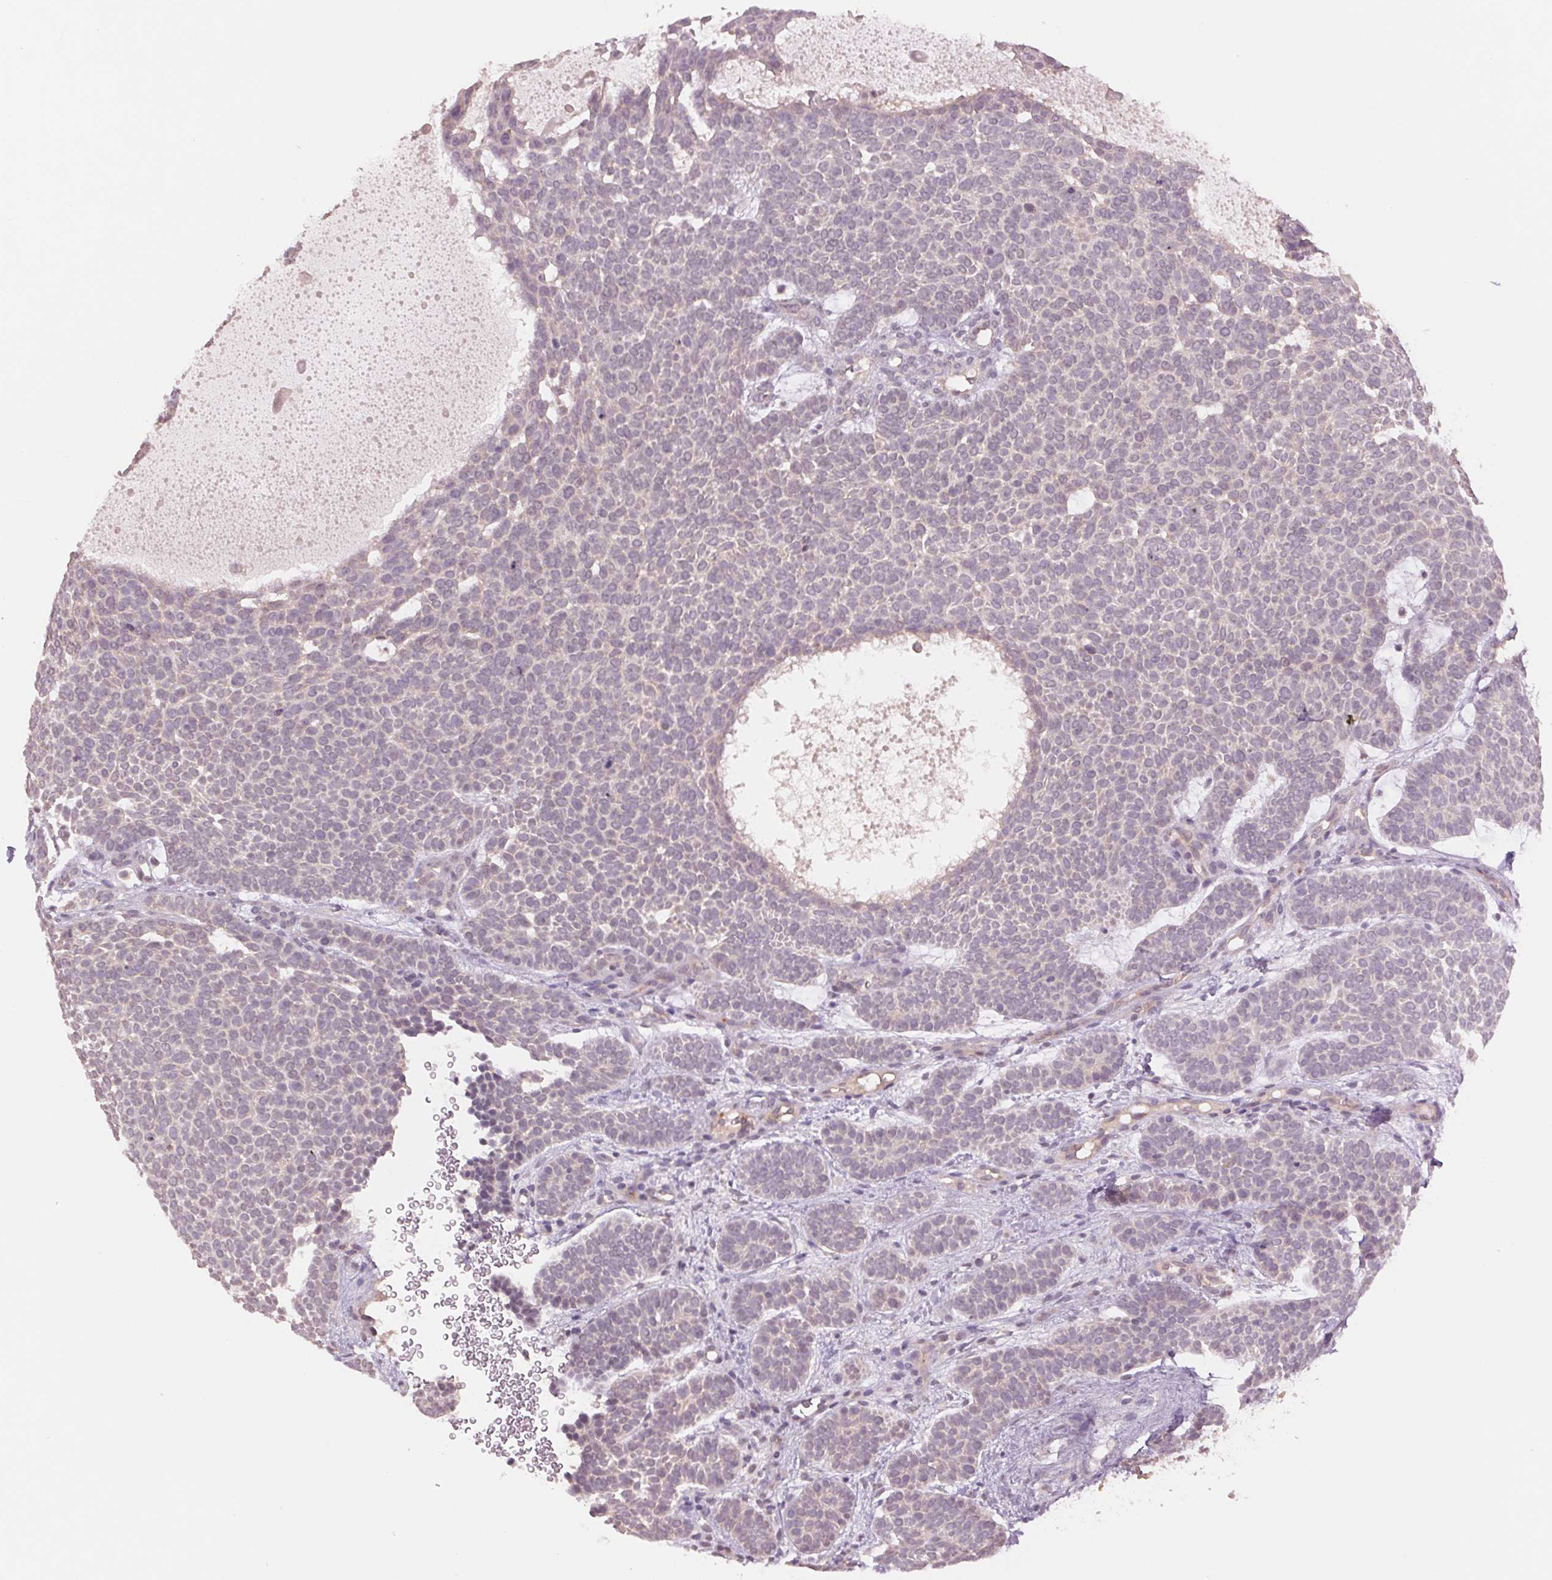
{"staining": {"intensity": "negative", "quantity": "none", "location": "none"}, "tissue": "skin cancer", "cell_type": "Tumor cells", "image_type": "cancer", "snomed": [{"axis": "morphology", "description": "Basal cell carcinoma"}, {"axis": "topography", "description": "Skin"}], "caption": "Immunohistochemistry (IHC) photomicrograph of neoplastic tissue: human skin cancer (basal cell carcinoma) stained with DAB shows no significant protein expression in tumor cells.", "gene": "PPIA", "patient": {"sex": "female", "age": 82}}